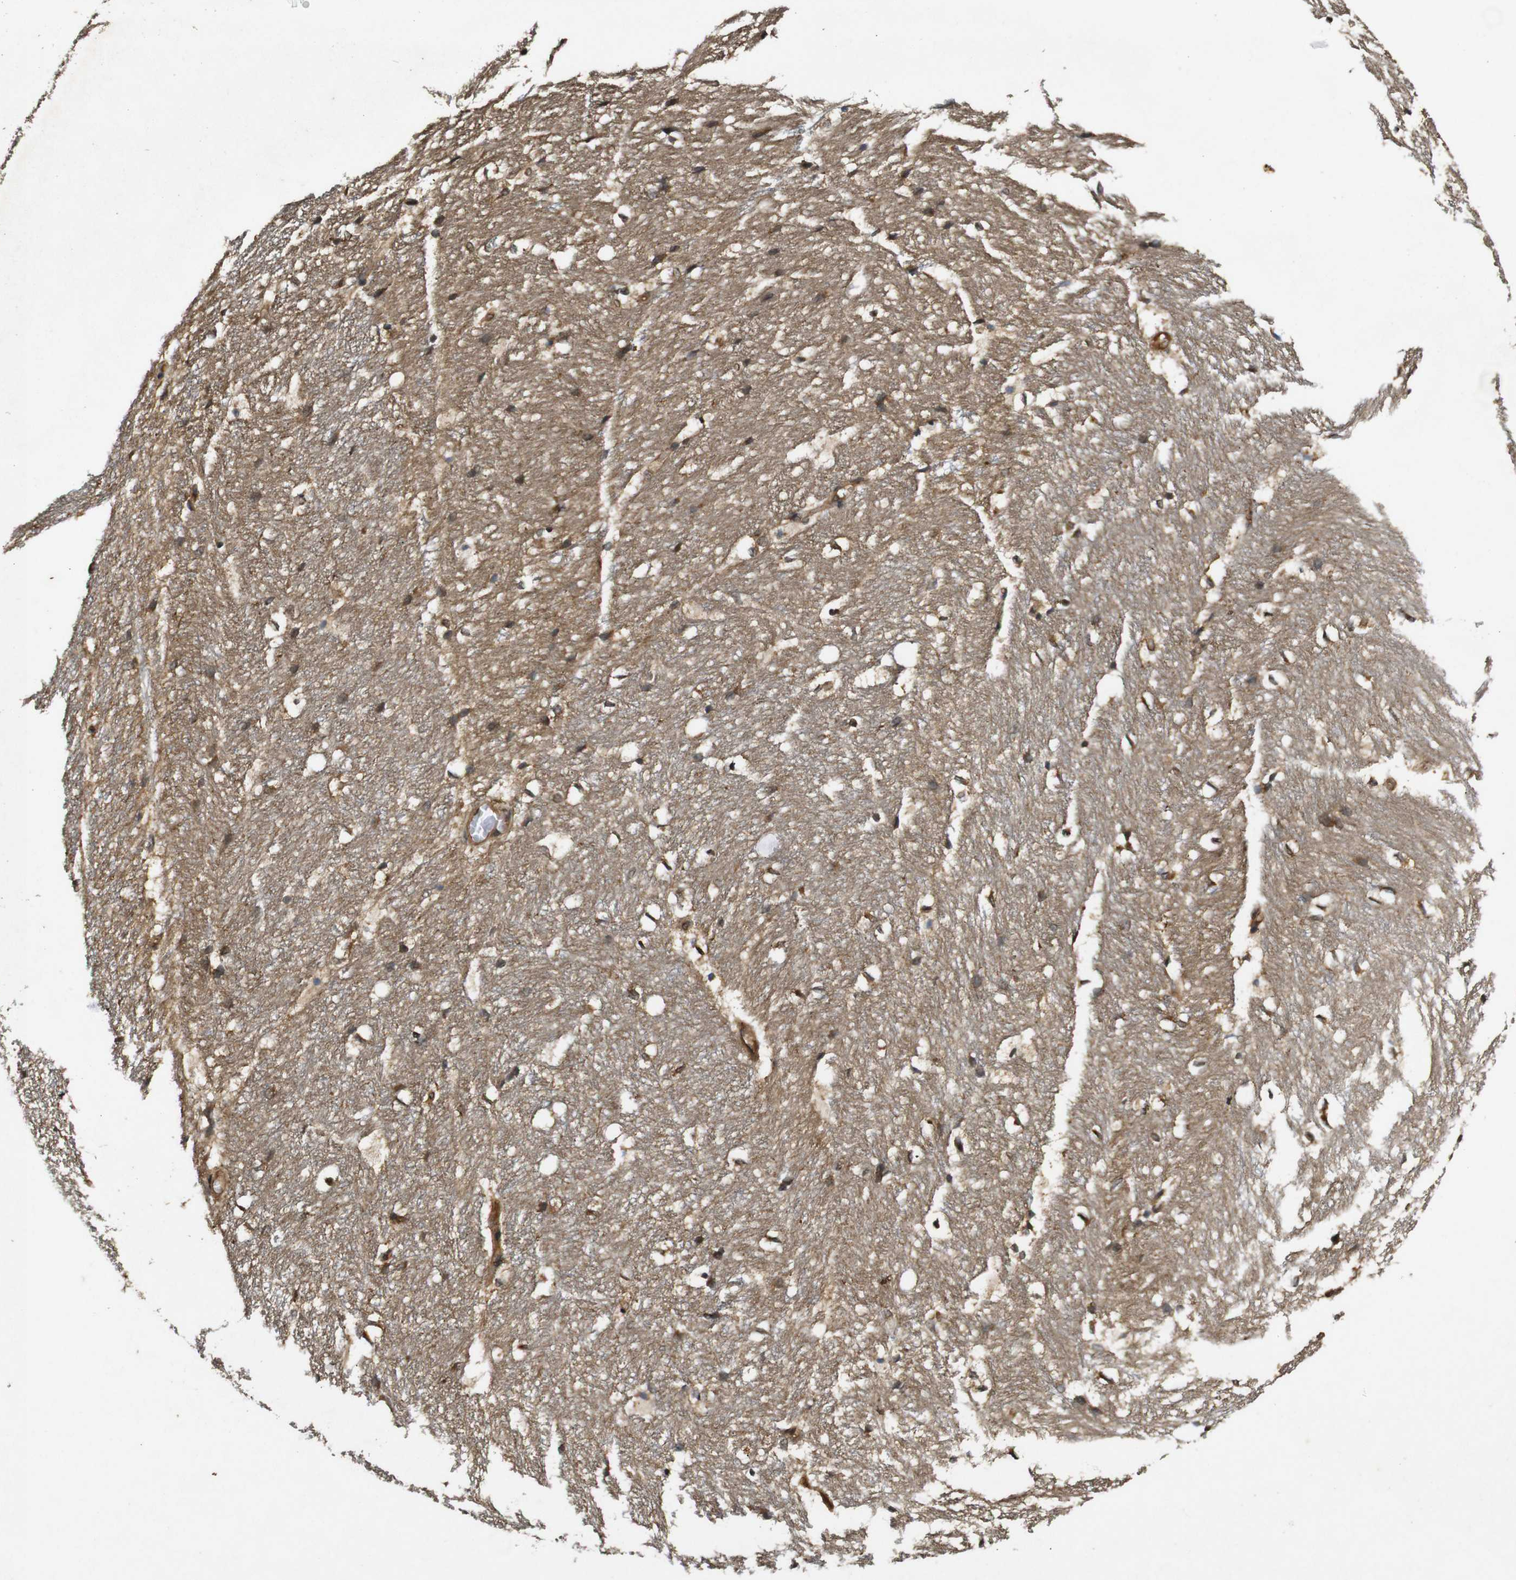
{"staining": {"intensity": "strong", "quantity": "<25%", "location": "cytoplasmic/membranous,nuclear"}, "tissue": "hippocampus", "cell_type": "Glial cells", "image_type": "normal", "snomed": [{"axis": "morphology", "description": "Normal tissue, NOS"}, {"axis": "topography", "description": "Hippocampus"}], "caption": "DAB immunohistochemical staining of benign human hippocampus demonstrates strong cytoplasmic/membranous,nuclear protein positivity in approximately <25% of glial cells.", "gene": "RIPK1", "patient": {"sex": "female", "age": 19}}